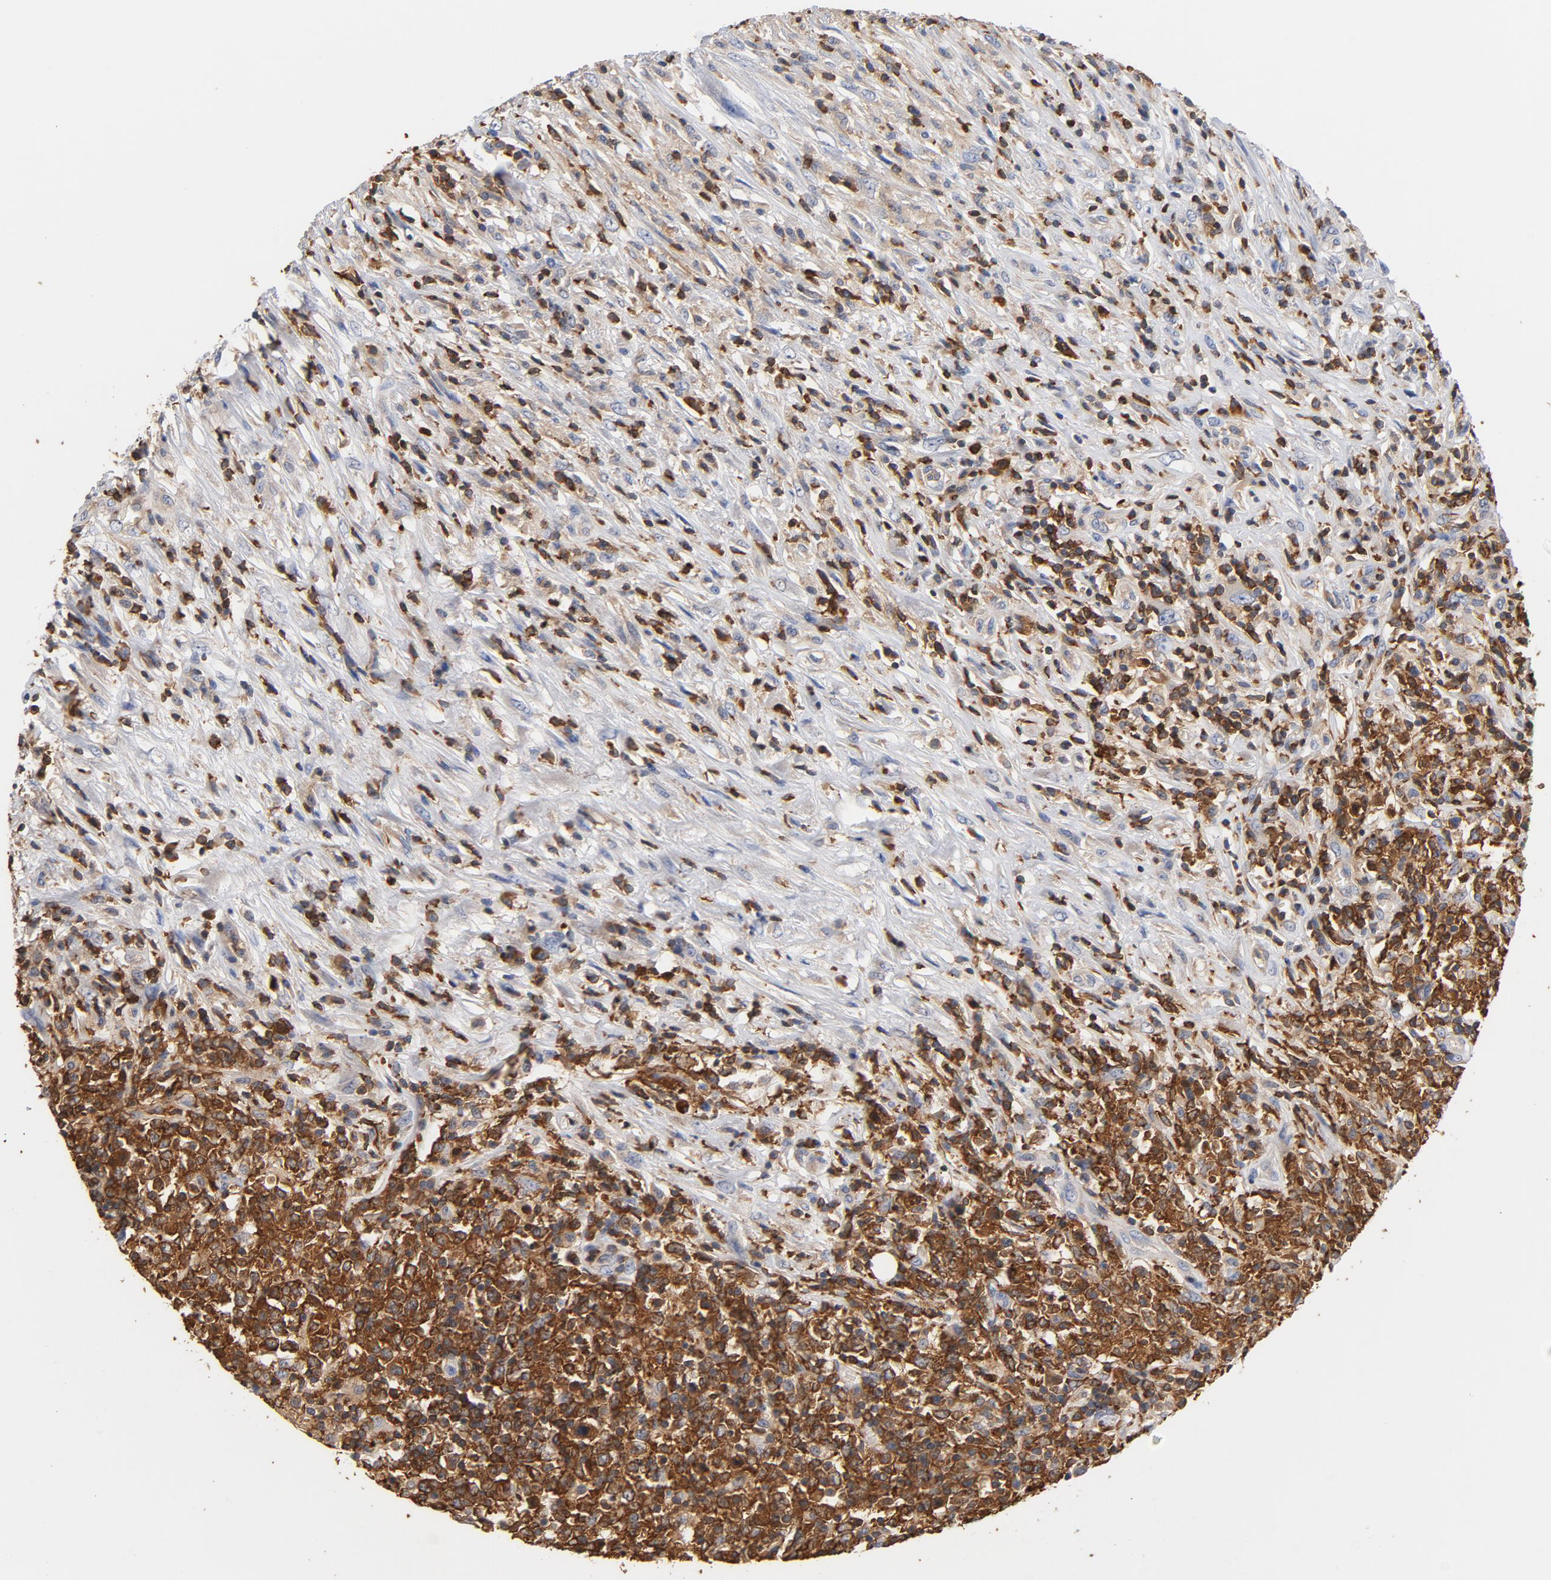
{"staining": {"intensity": "moderate", "quantity": ">75%", "location": "cytoplasmic/membranous"}, "tissue": "lymphoma", "cell_type": "Tumor cells", "image_type": "cancer", "snomed": [{"axis": "morphology", "description": "Malignant lymphoma, non-Hodgkin's type, High grade"}, {"axis": "topography", "description": "Lymph node"}], "caption": "Malignant lymphoma, non-Hodgkin's type (high-grade) stained with a brown dye reveals moderate cytoplasmic/membranous positive expression in about >75% of tumor cells.", "gene": "EZR", "patient": {"sex": "female", "age": 84}}